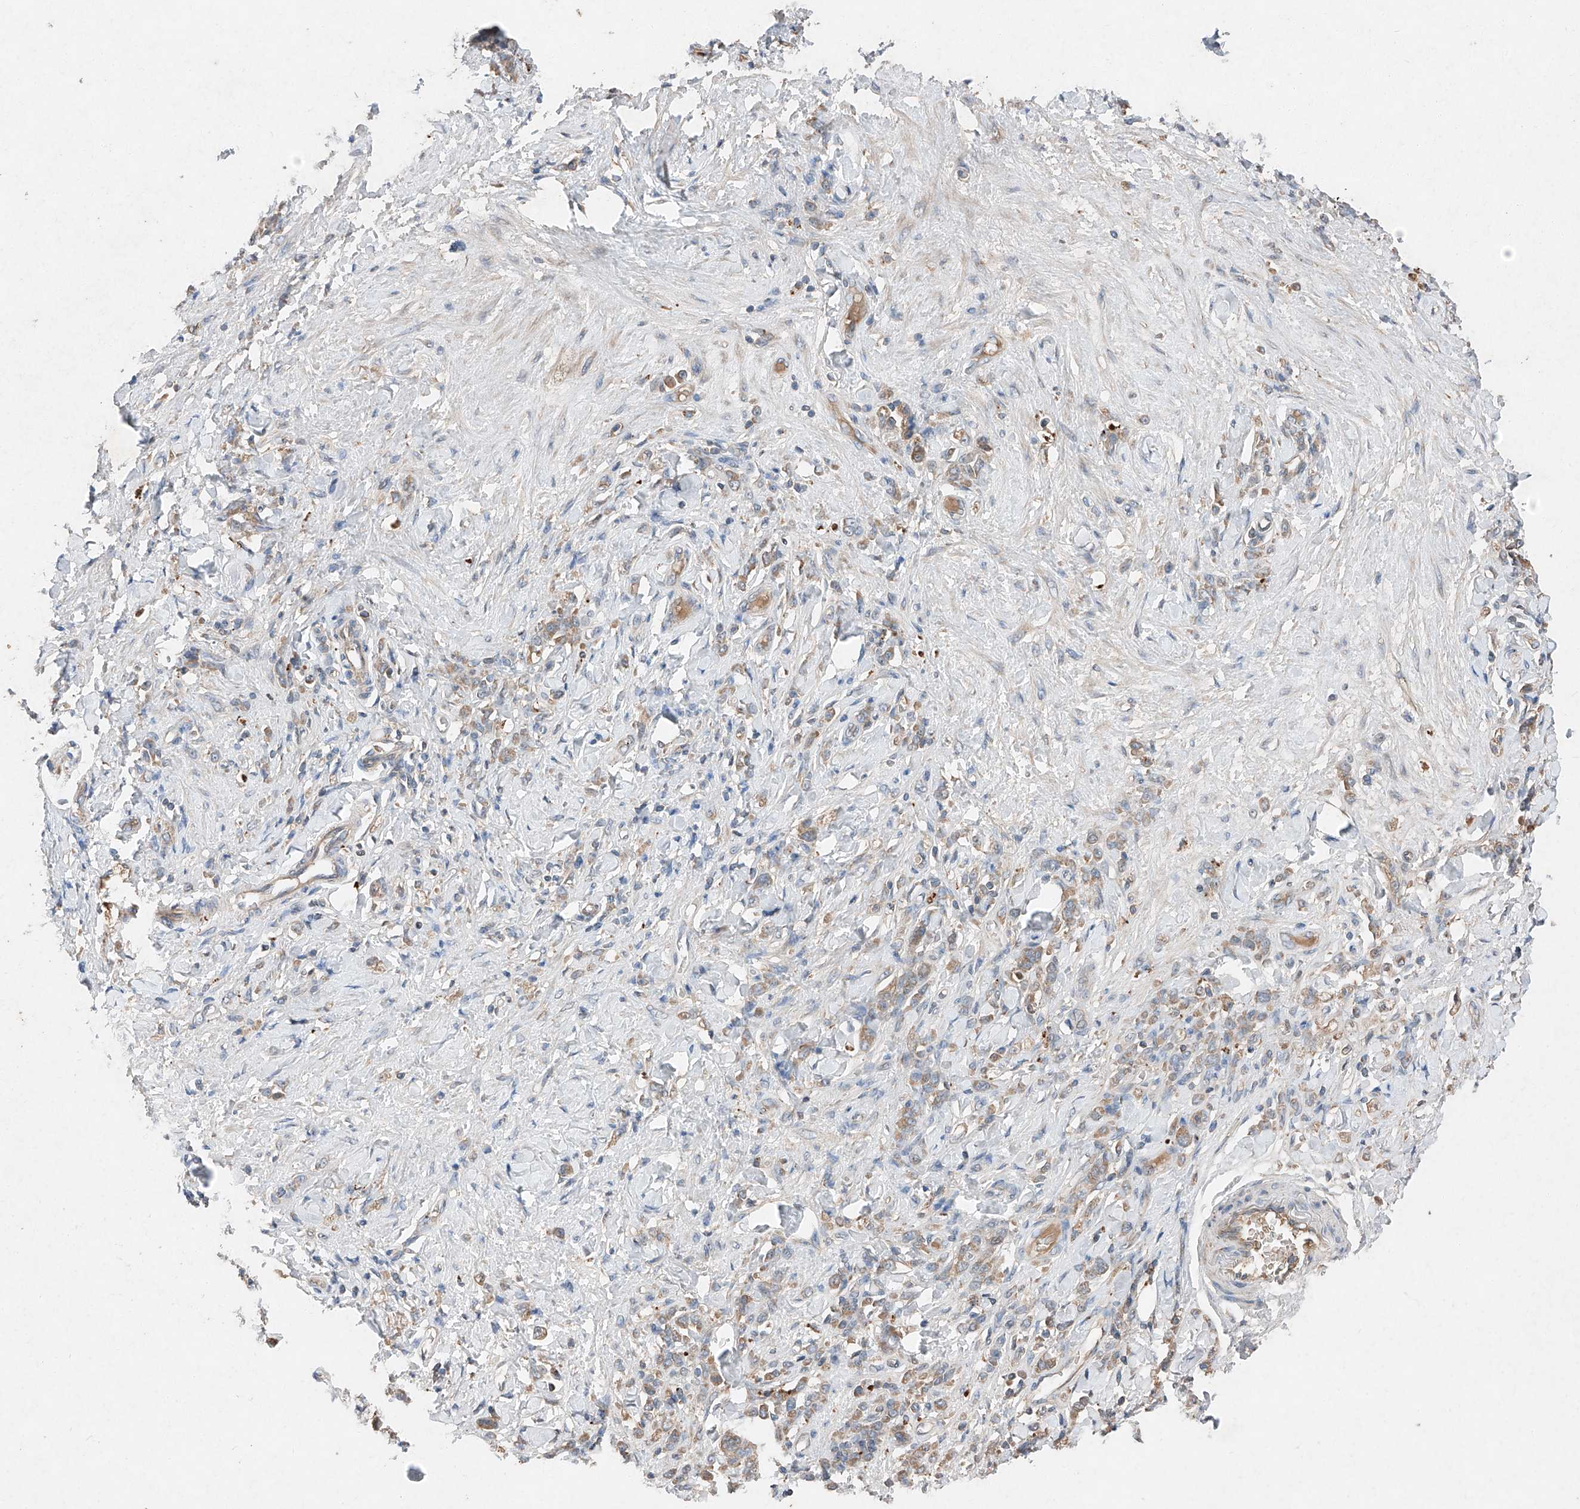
{"staining": {"intensity": "moderate", "quantity": ">75%", "location": "cytoplasmic/membranous"}, "tissue": "stomach cancer", "cell_type": "Tumor cells", "image_type": "cancer", "snomed": [{"axis": "morphology", "description": "Normal tissue, NOS"}, {"axis": "morphology", "description": "Adenocarcinoma, NOS"}, {"axis": "topography", "description": "Stomach"}], "caption": "Tumor cells display medium levels of moderate cytoplasmic/membranous staining in about >75% of cells in stomach adenocarcinoma.", "gene": "RUSC1", "patient": {"sex": "male", "age": 82}}